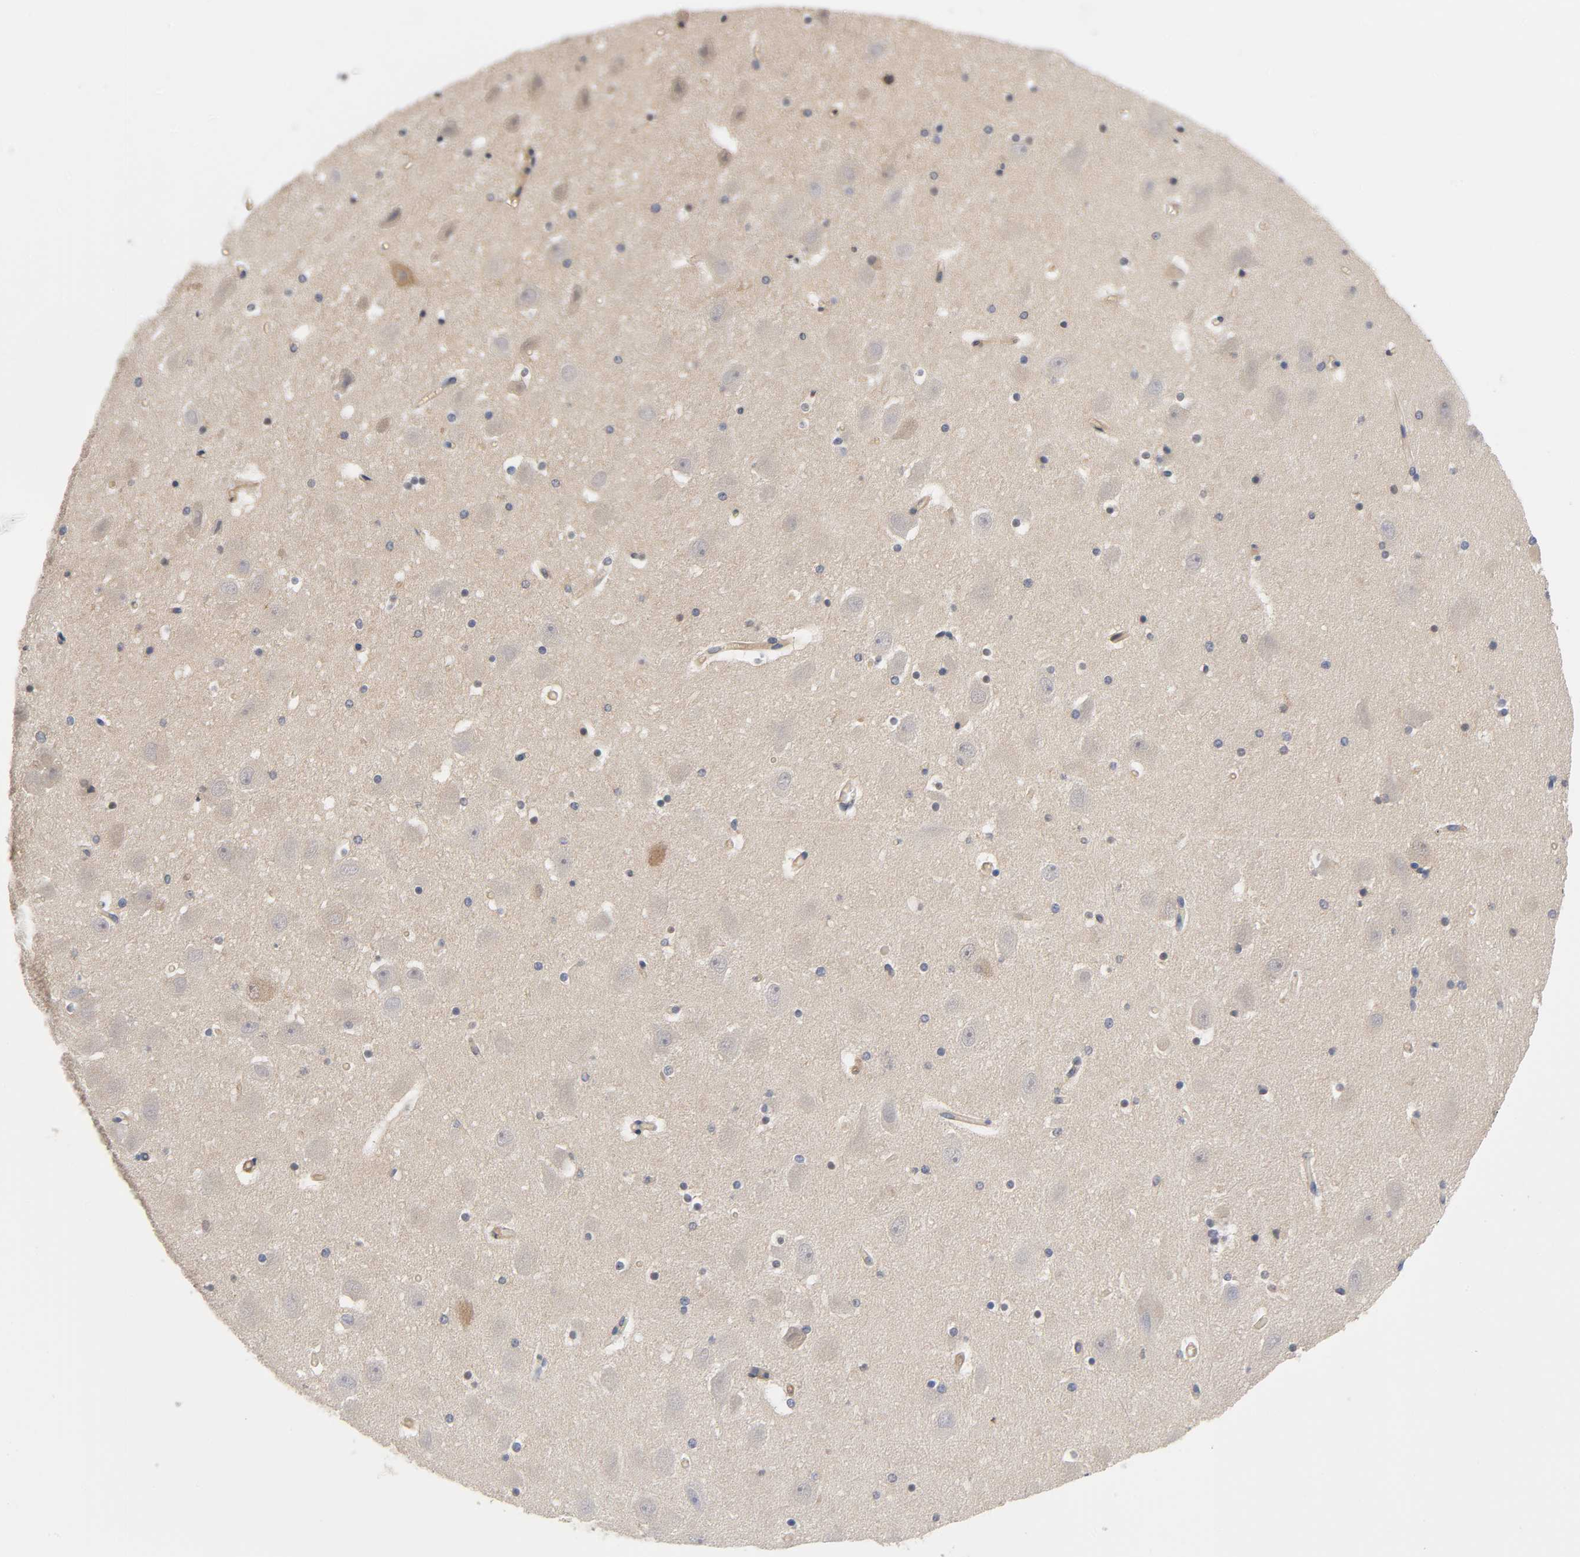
{"staining": {"intensity": "weak", "quantity": "25%-75%", "location": "cytoplasmic/membranous"}, "tissue": "hippocampus", "cell_type": "Glial cells", "image_type": "normal", "snomed": [{"axis": "morphology", "description": "Normal tissue, NOS"}, {"axis": "topography", "description": "Hippocampus"}], "caption": "Glial cells reveal low levels of weak cytoplasmic/membranous positivity in about 25%-75% of cells in benign hippocampus. The staining was performed using DAB (3,3'-diaminobenzidine), with brown indicating positive protein expression. Nuclei are stained blue with hematoxylin.", "gene": "PRKAB1", "patient": {"sex": "male", "age": 45}}